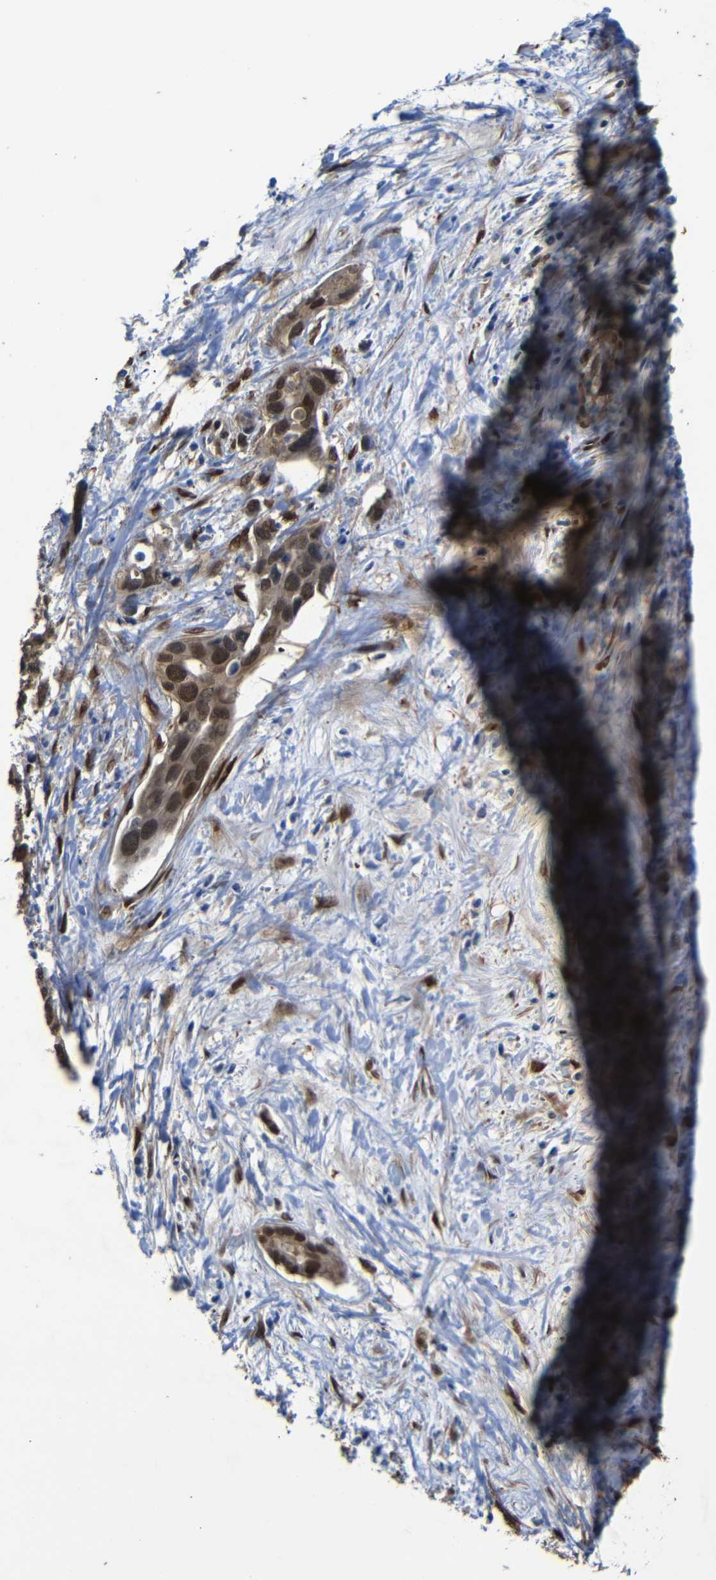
{"staining": {"intensity": "moderate", "quantity": ">75%", "location": "cytoplasmic/membranous,nuclear"}, "tissue": "liver cancer", "cell_type": "Tumor cells", "image_type": "cancer", "snomed": [{"axis": "morphology", "description": "Cholangiocarcinoma"}, {"axis": "topography", "description": "Liver"}], "caption": "Human liver cholangiocarcinoma stained with a protein marker displays moderate staining in tumor cells.", "gene": "YAP1", "patient": {"sex": "female", "age": 65}}